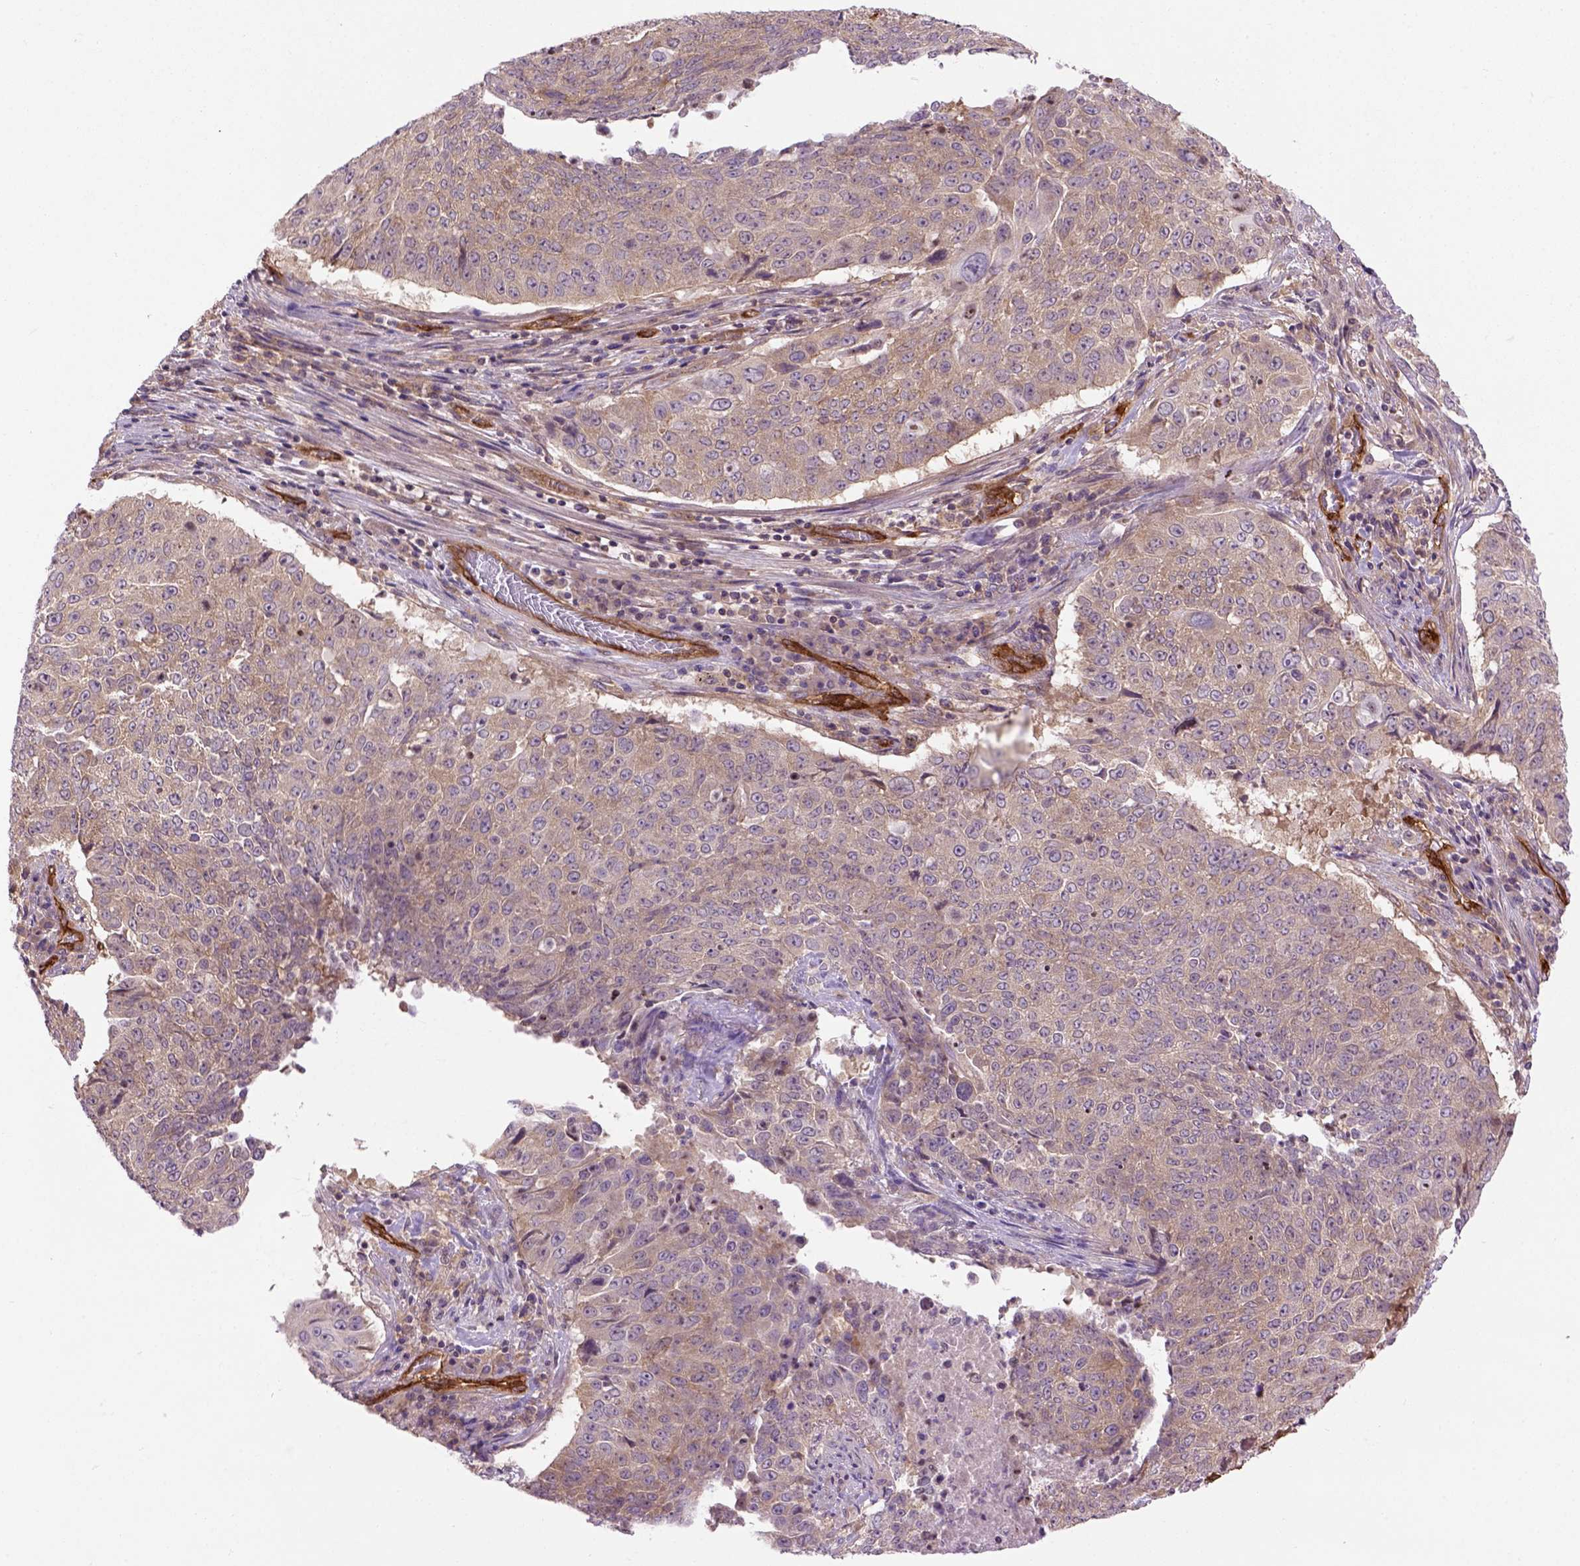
{"staining": {"intensity": "negative", "quantity": "none", "location": "none"}, "tissue": "lung cancer", "cell_type": "Tumor cells", "image_type": "cancer", "snomed": [{"axis": "morphology", "description": "Normal tissue, NOS"}, {"axis": "morphology", "description": "Squamous cell carcinoma, NOS"}, {"axis": "topography", "description": "Bronchus"}, {"axis": "topography", "description": "Lung"}], "caption": "The IHC image has no significant positivity in tumor cells of lung cancer tissue. Brightfield microscopy of immunohistochemistry stained with DAB (brown) and hematoxylin (blue), captured at high magnification.", "gene": "CASKIN2", "patient": {"sex": "male", "age": 64}}